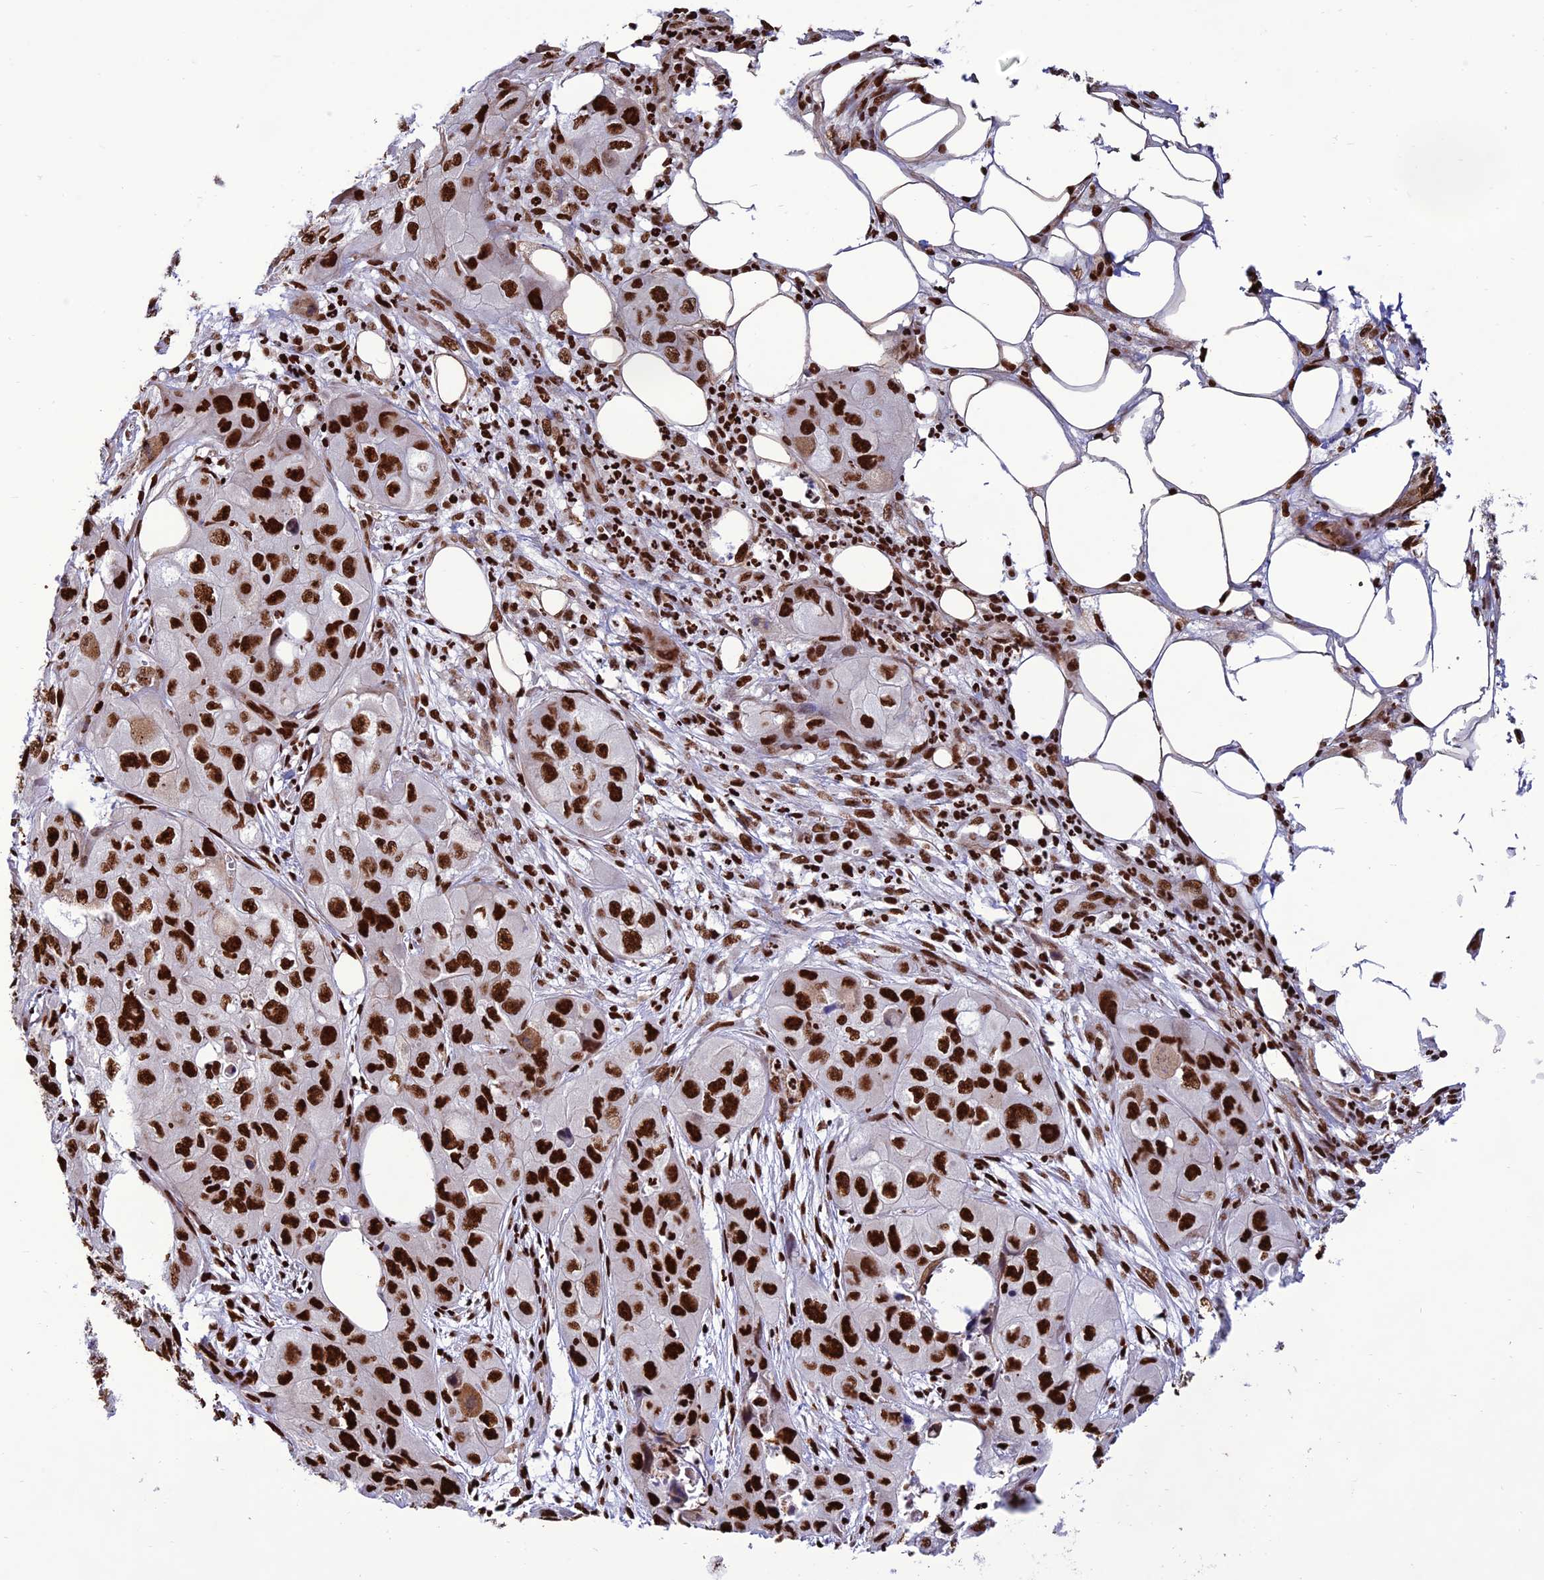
{"staining": {"intensity": "strong", "quantity": ">75%", "location": "nuclear"}, "tissue": "skin cancer", "cell_type": "Tumor cells", "image_type": "cancer", "snomed": [{"axis": "morphology", "description": "Squamous cell carcinoma, NOS"}, {"axis": "topography", "description": "Skin"}, {"axis": "topography", "description": "Subcutis"}], "caption": "This is a micrograph of IHC staining of skin cancer (squamous cell carcinoma), which shows strong expression in the nuclear of tumor cells.", "gene": "INO80E", "patient": {"sex": "male", "age": 73}}